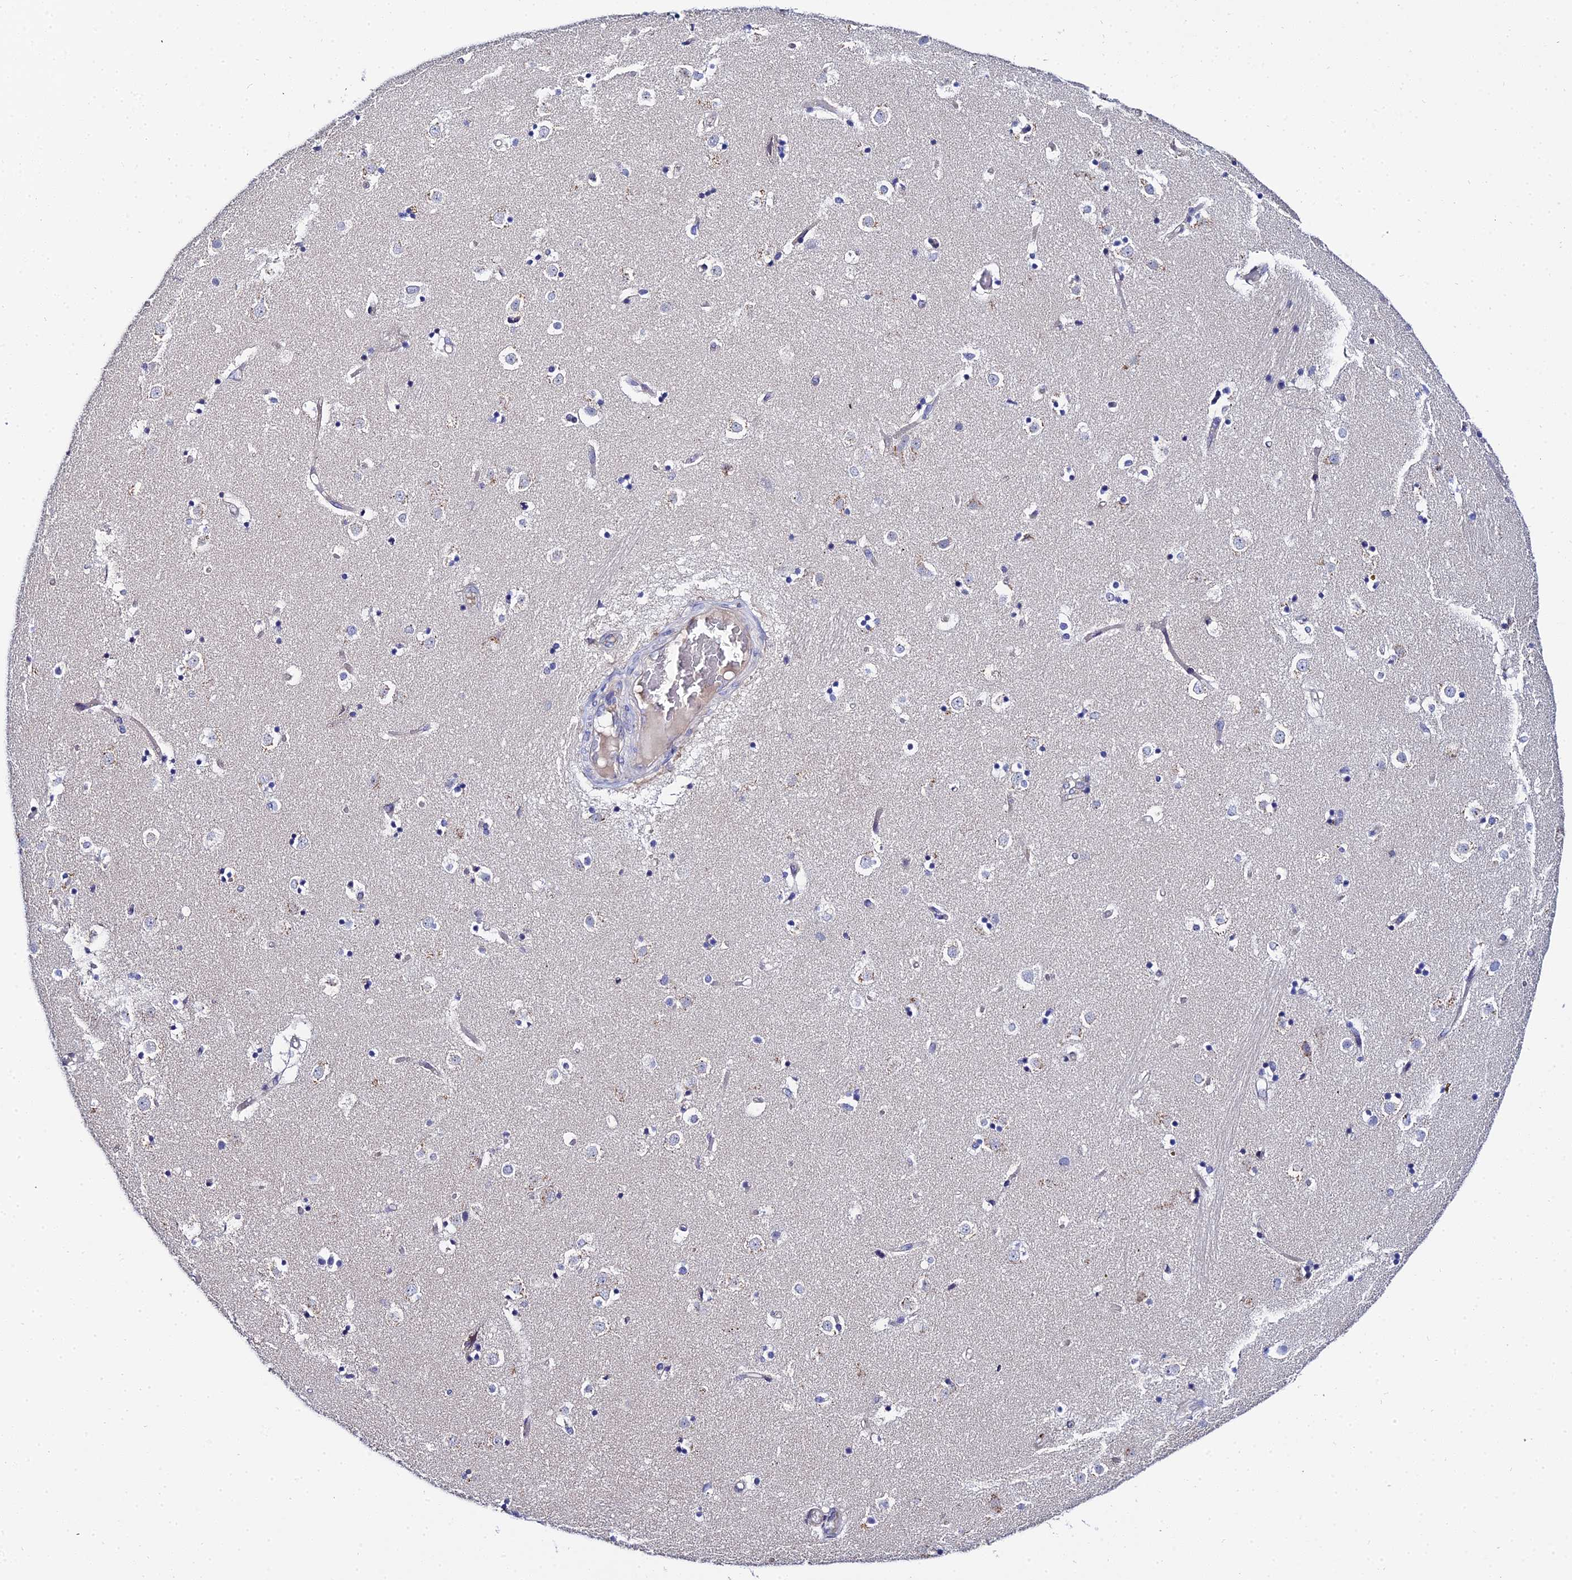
{"staining": {"intensity": "negative", "quantity": "none", "location": "none"}, "tissue": "caudate", "cell_type": "Glial cells", "image_type": "normal", "snomed": [{"axis": "morphology", "description": "Normal tissue, NOS"}, {"axis": "topography", "description": "Lateral ventricle wall"}], "caption": "Immunohistochemical staining of unremarkable caudate demonstrates no significant staining in glial cells. The staining is performed using DAB brown chromogen with nuclei counter-stained in using hematoxylin.", "gene": "APOBEC3H", "patient": {"sex": "female", "age": 52}}